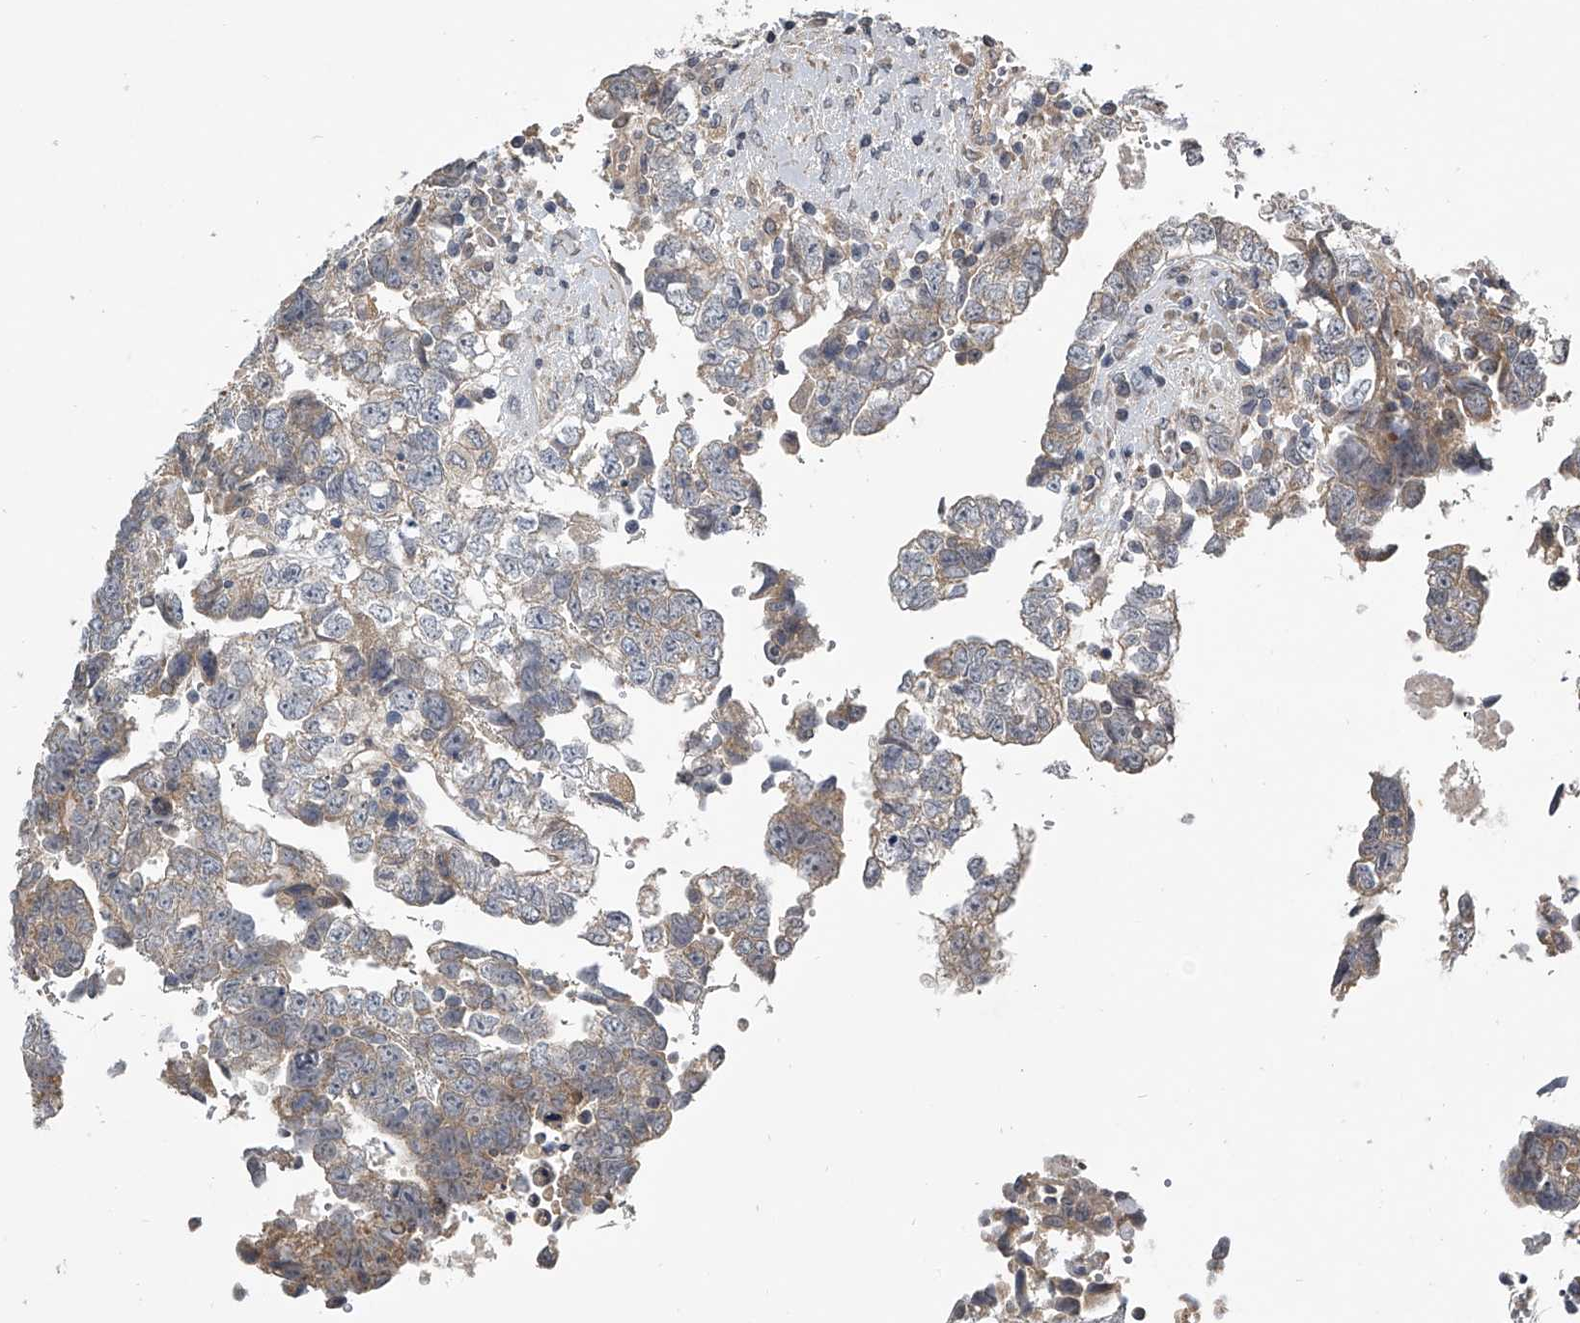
{"staining": {"intensity": "negative", "quantity": "none", "location": "none"}, "tissue": "testis cancer", "cell_type": "Tumor cells", "image_type": "cancer", "snomed": [{"axis": "morphology", "description": "Carcinoma, Embryonal, NOS"}, {"axis": "topography", "description": "Testis"}], "caption": "Tumor cells show no significant protein expression in testis cancer (embryonal carcinoma).", "gene": "NFS1", "patient": {"sex": "male", "age": 37}}